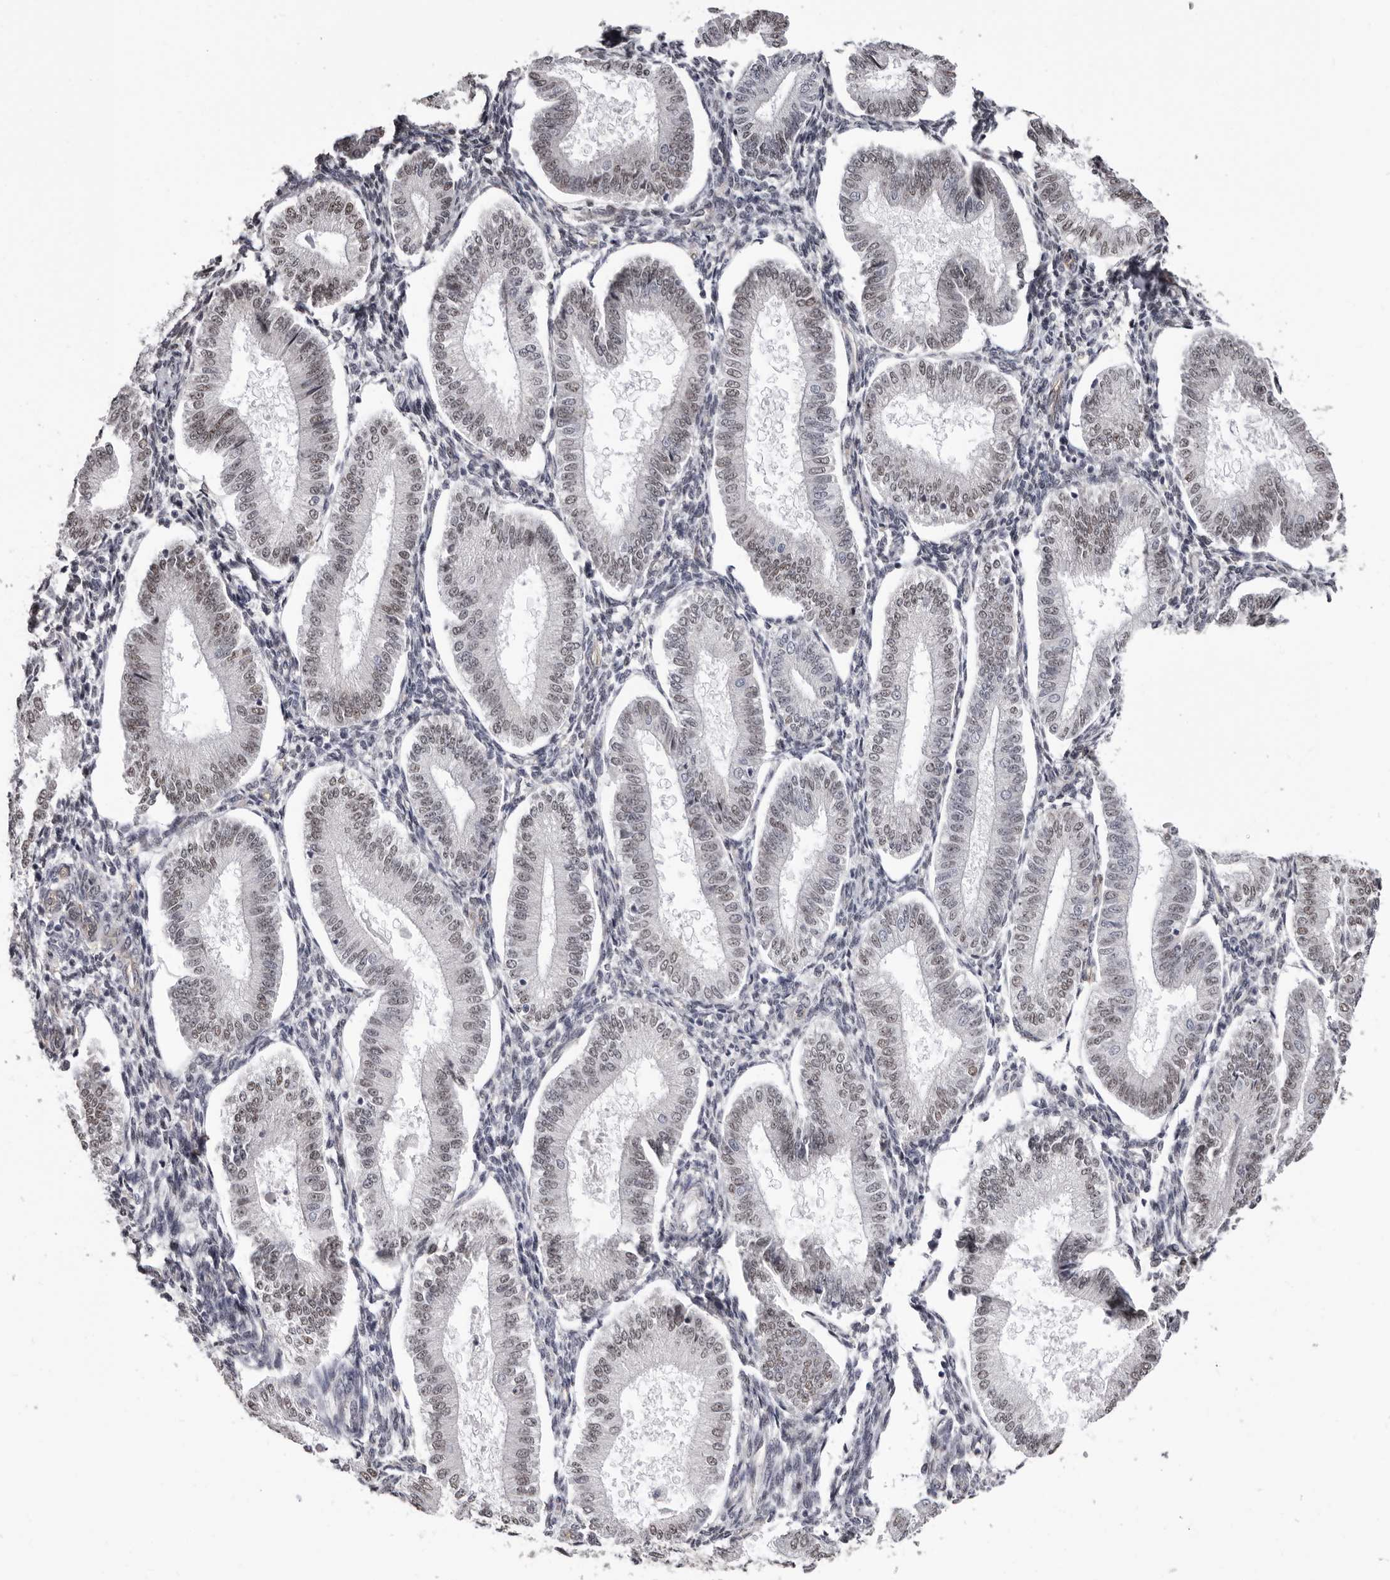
{"staining": {"intensity": "weak", "quantity": "<25%", "location": "cytoplasmic/membranous"}, "tissue": "endometrium", "cell_type": "Cells in endometrial stroma", "image_type": "normal", "snomed": [{"axis": "morphology", "description": "Normal tissue, NOS"}, {"axis": "topography", "description": "Endometrium"}], "caption": "Immunohistochemistry image of unremarkable endometrium stained for a protein (brown), which shows no expression in cells in endometrial stroma.", "gene": "KHDRBS2", "patient": {"sex": "female", "age": 39}}